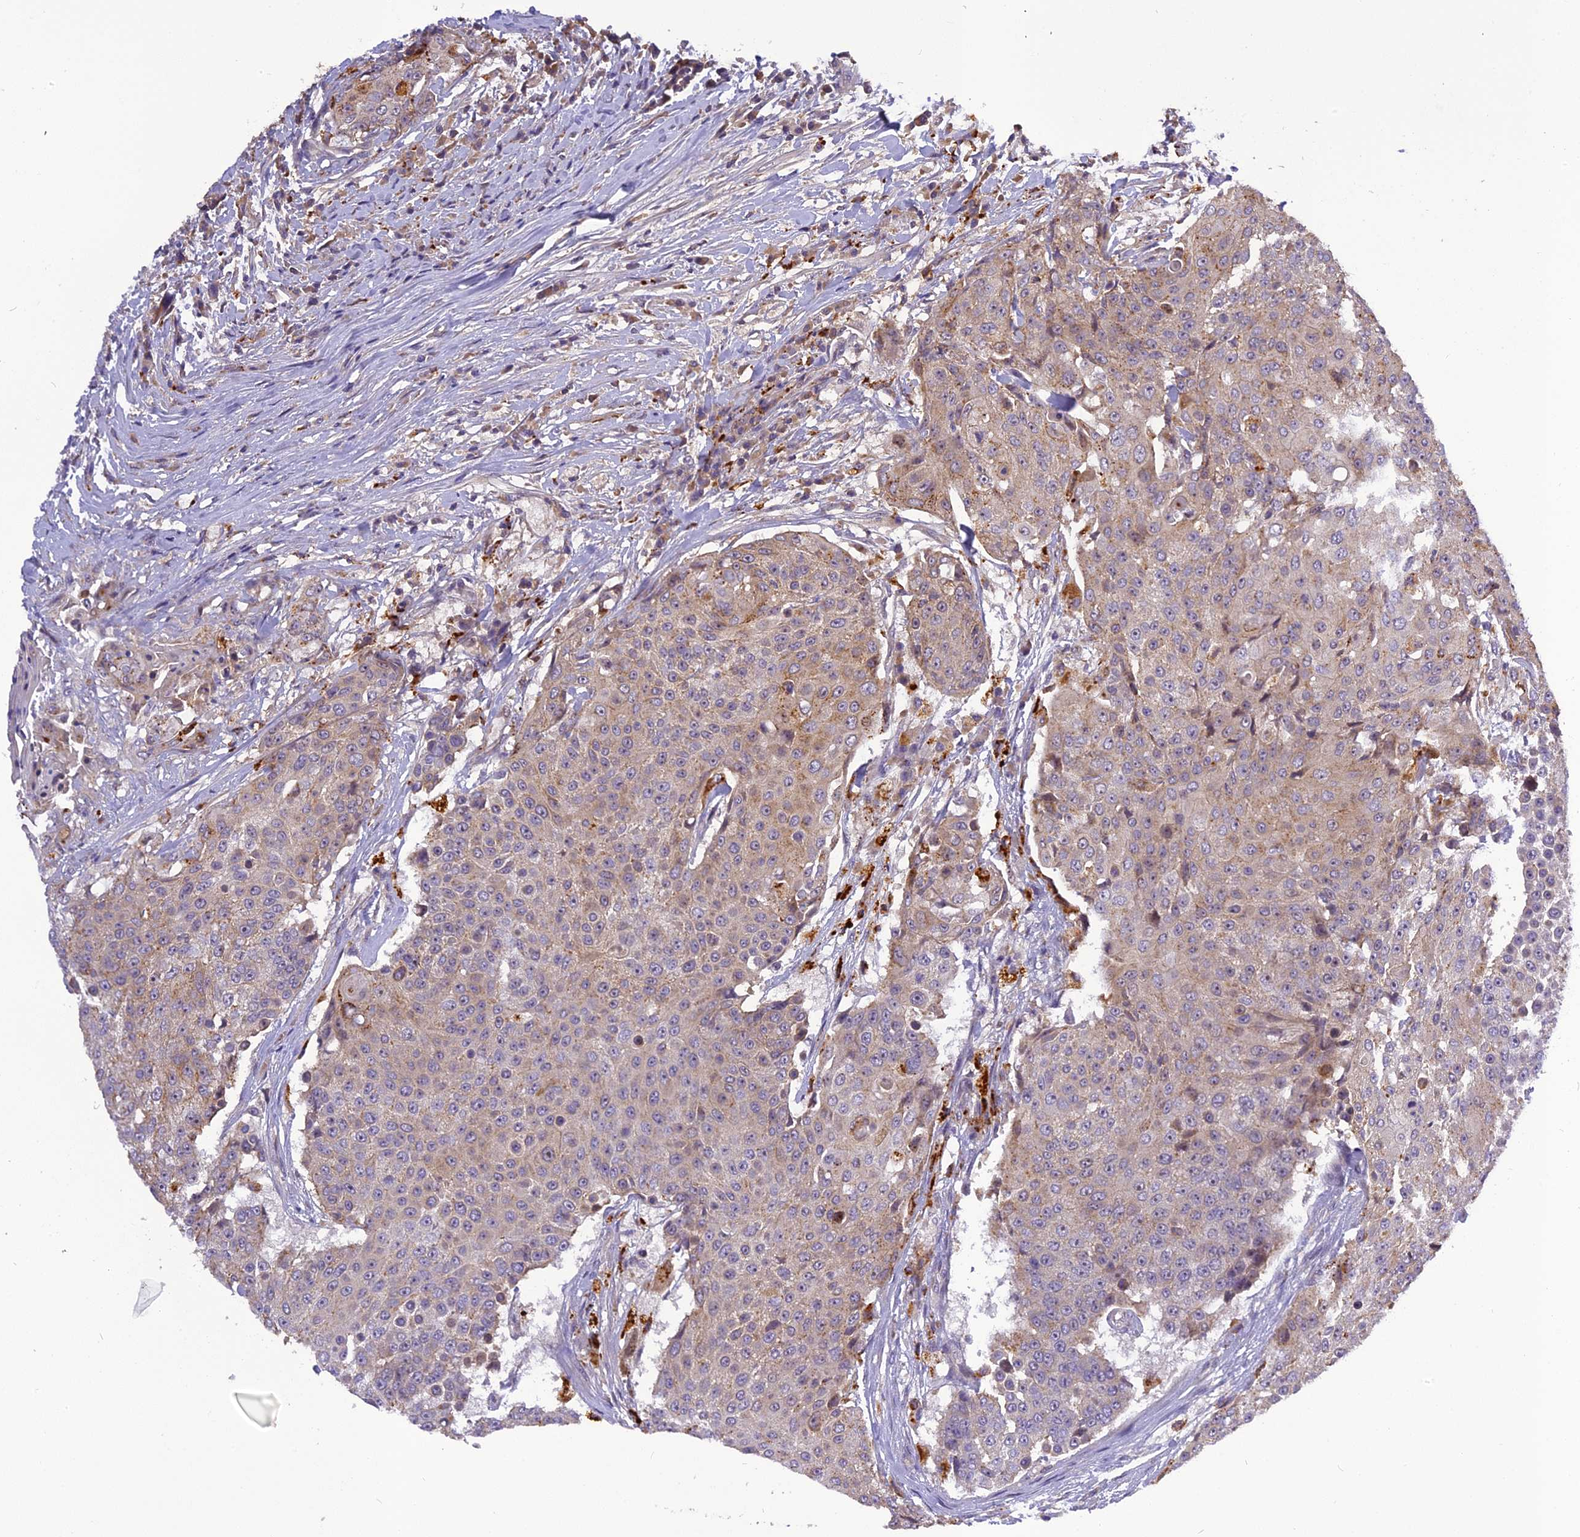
{"staining": {"intensity": "weak", "quantity": "25%-75%", "location": "cytoplasmic/membranous"}, "tissue": "urothelial cancer", "cell_type": "Tumor cells", "image_type": "cancer", "snomed": [{"axis": "morphology", "description": "Urothelial carcinoma, High grade"}, {"axis": "topography", "description": "Urinary bladder"}], "caption": "Tumor cells display low levels of weak cytoplasmic/membranous staining in approximately 25%-75% of cells in high-grade urothelial carcinoma. (IHC, brightfield microscopy, high magnification).", "gene": "FNIP2", "patient": {"sex": "female", "age": 63}}